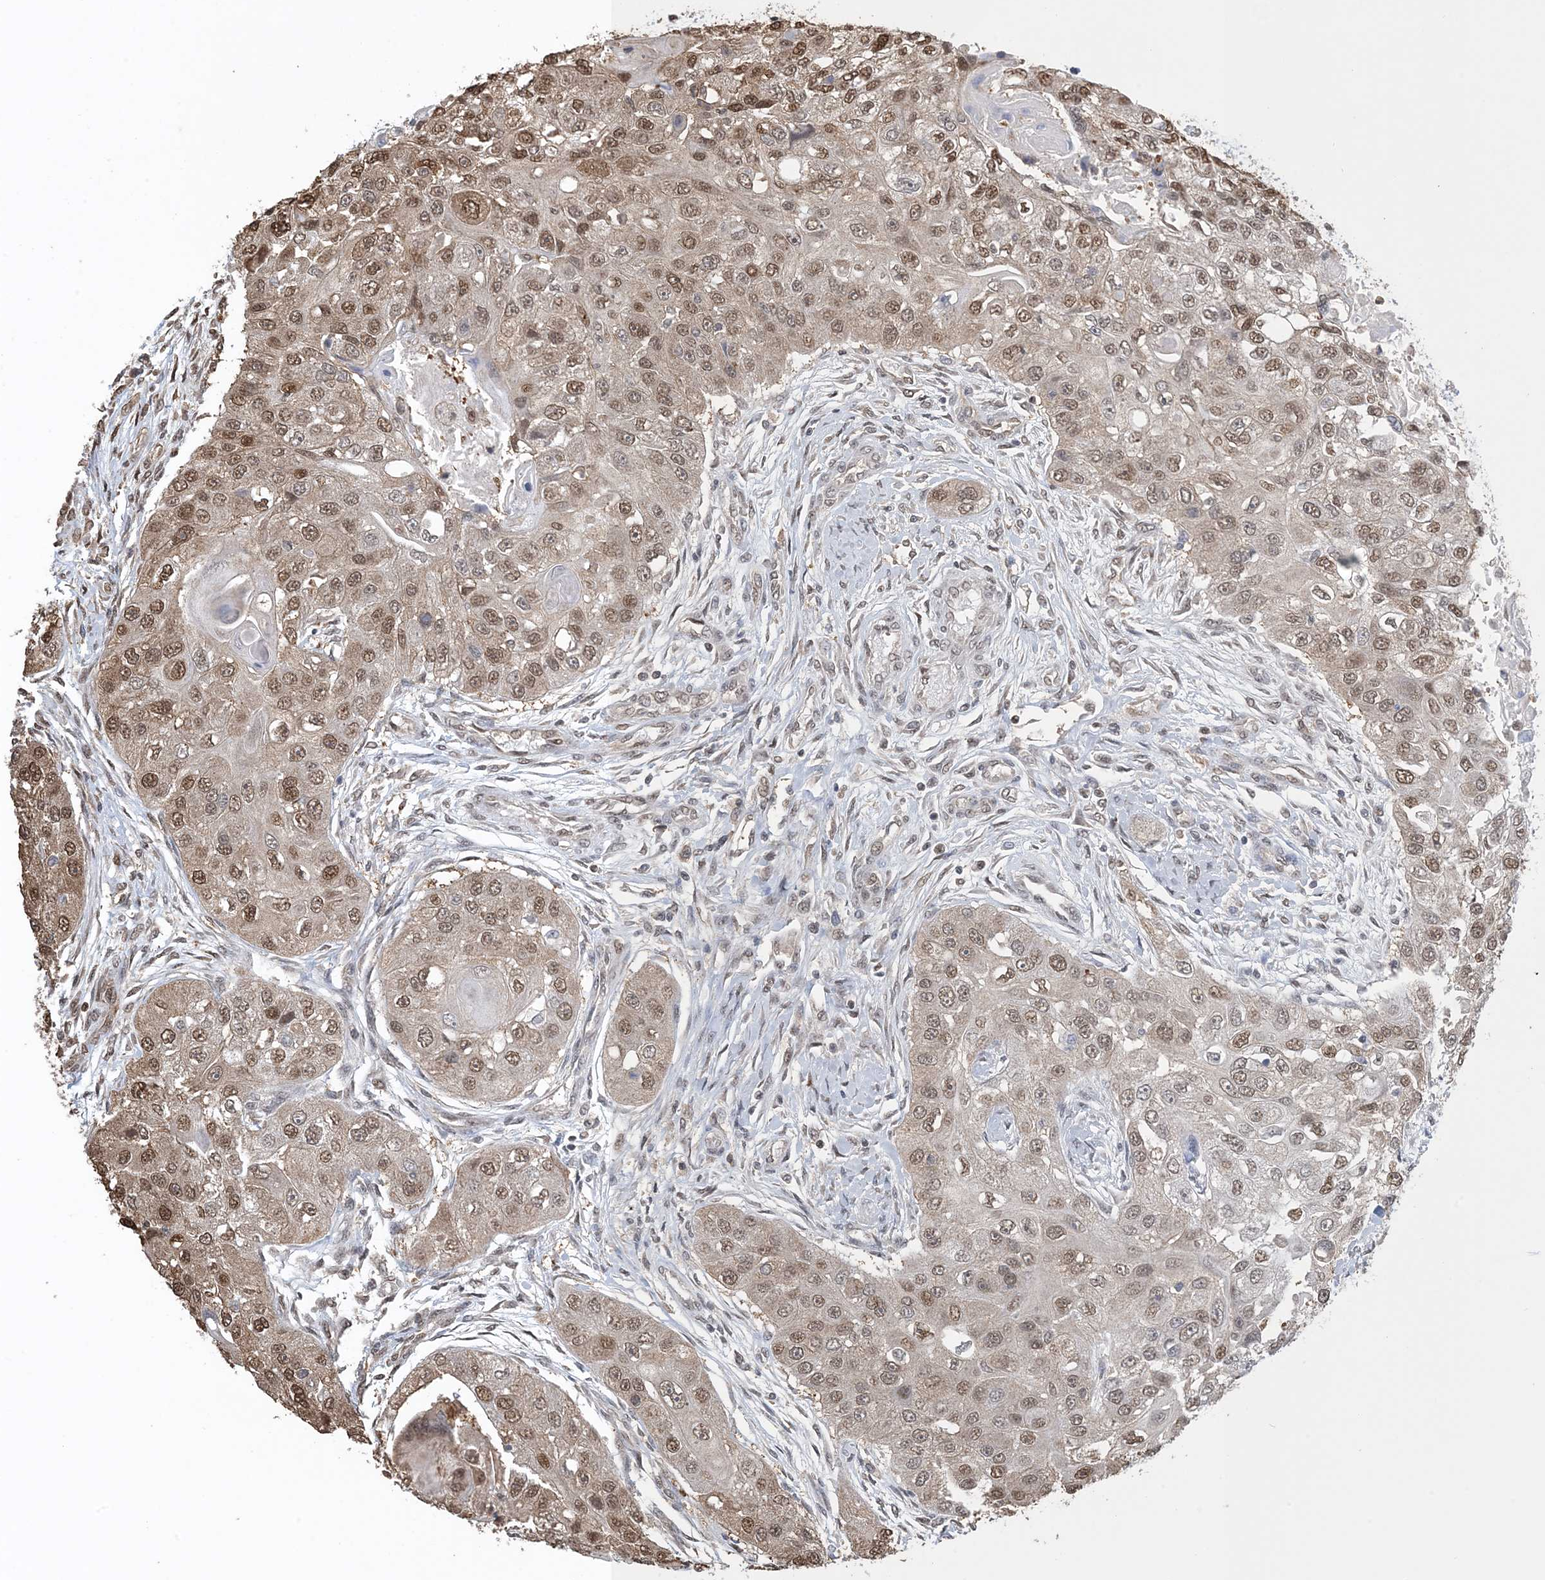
{"staining": {"intensity": "moderate", "quantity": ">75%", "location": "nuclear"}, "tissue": "head and neck cancer", "cell_type": "Tumor cells", "image_type": "cancer", "snomed": [{"axis": "morphology", "description": "Normal tissue, NOS"}, {"axis": "morphology", "description": "Squamous cell carcinoma, NOS"}, {"axis": "topography", "description": "Skeletal muscle"}, {"axis": "topography", "description": "Head-Neck"}], "caption": "IHC of human head and neck squamous cell carcinoma shows medium levels of moderate nuclear staining in approximately >75% of tumor cells.", "gene": "HSPA1A", "patient": {"sex": "male", "age": 51}}